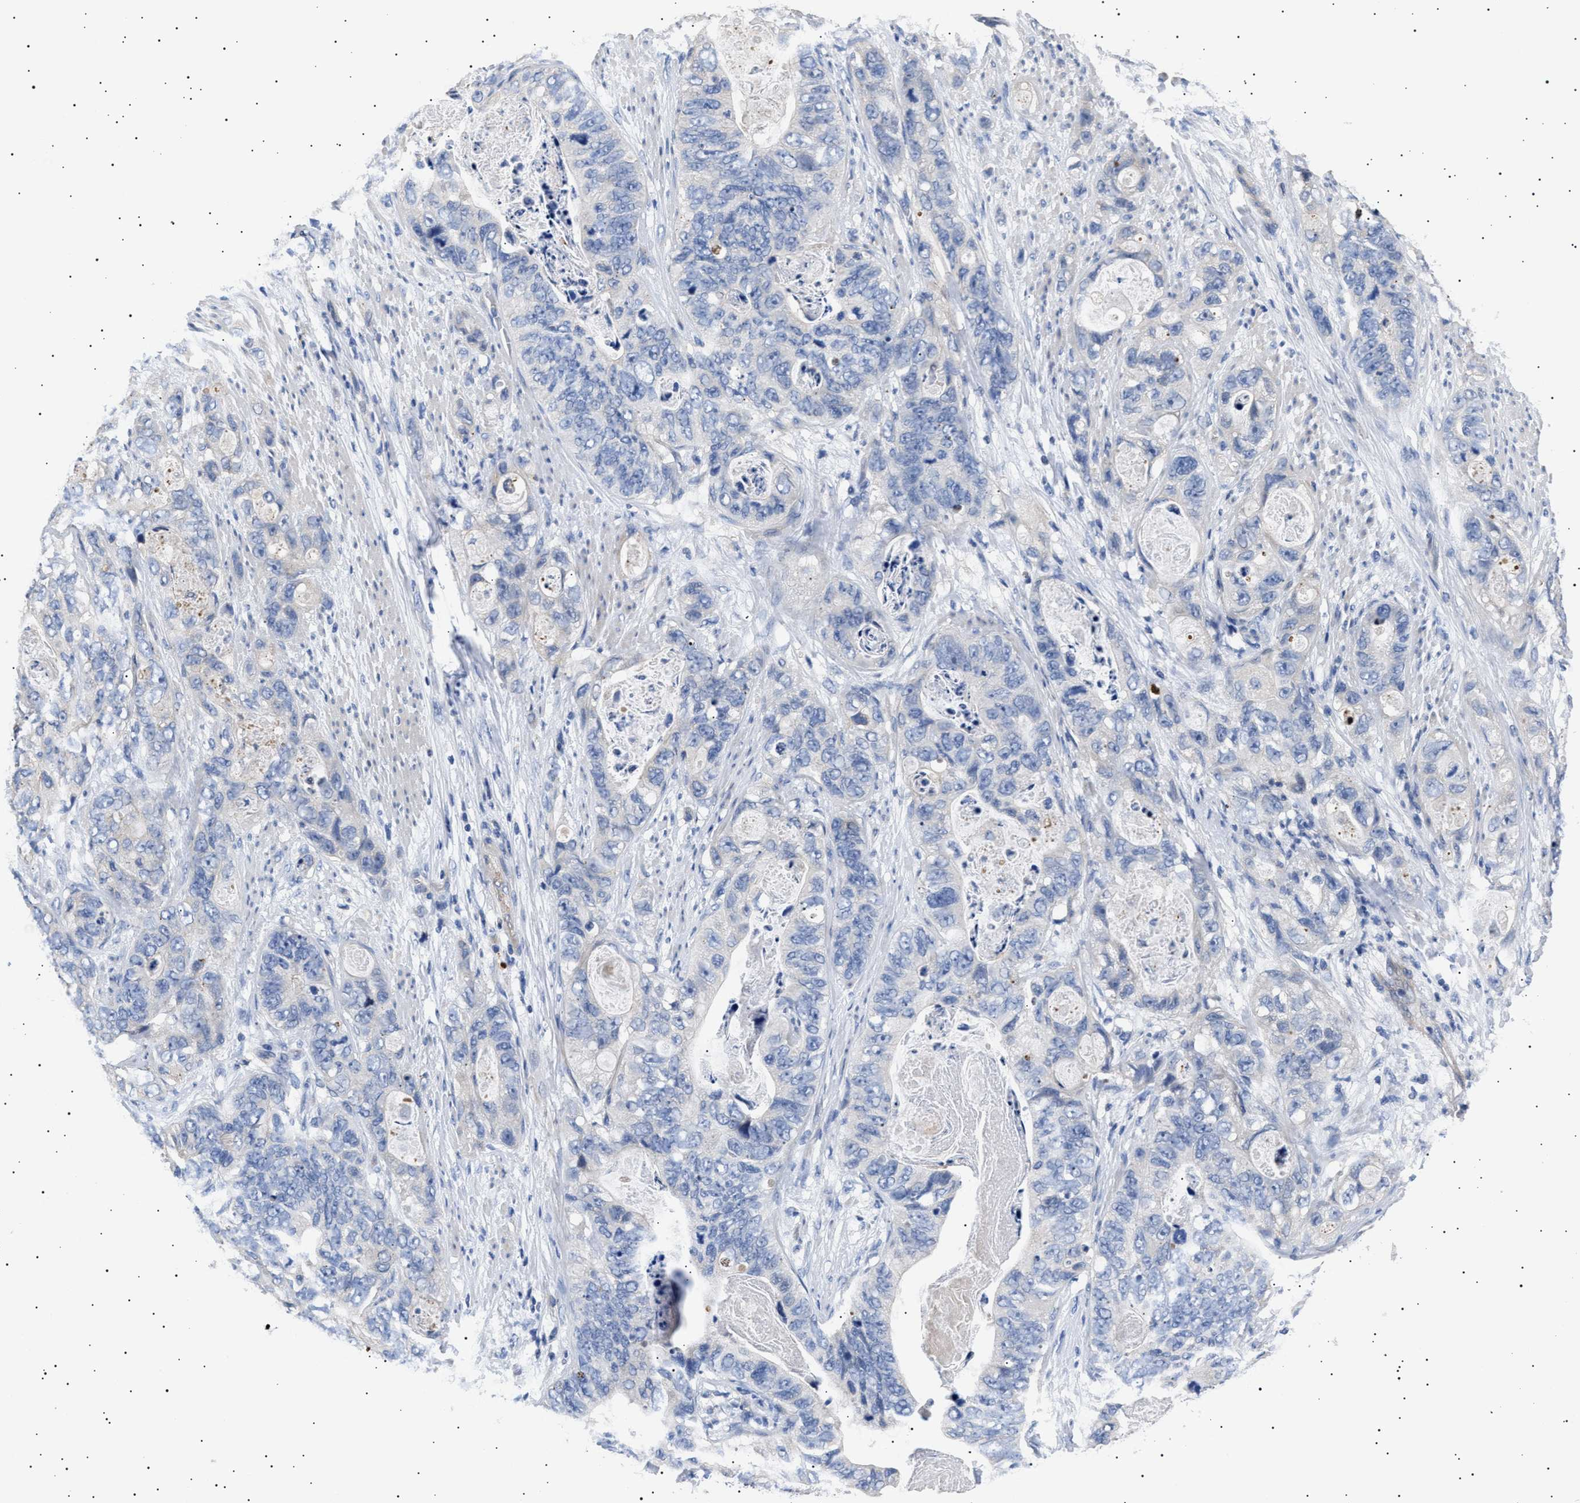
{"staining": {"intensity": "negative", "quantity": "none", "location": "none"}, "tissue": "stomach cancer", "cell_type": "Tumor cells", "image_type": "cancer", "snomed": [{"axis": "morphology", "description": "Adenocarcinoma, NOS"}, {"axis": "topography", "description": "Stomach"}], "caption": "This micrograph is of stomach adenocarcinoma stained with immunohistochemistry (IHC) to label a protein in brown with the nuclei are counter-stained blue. There is no staining in tumor cells. (DAB IHC, high magnification).", "gene": "HEMGN", "patient": {"sex": "female", "age": 89}}